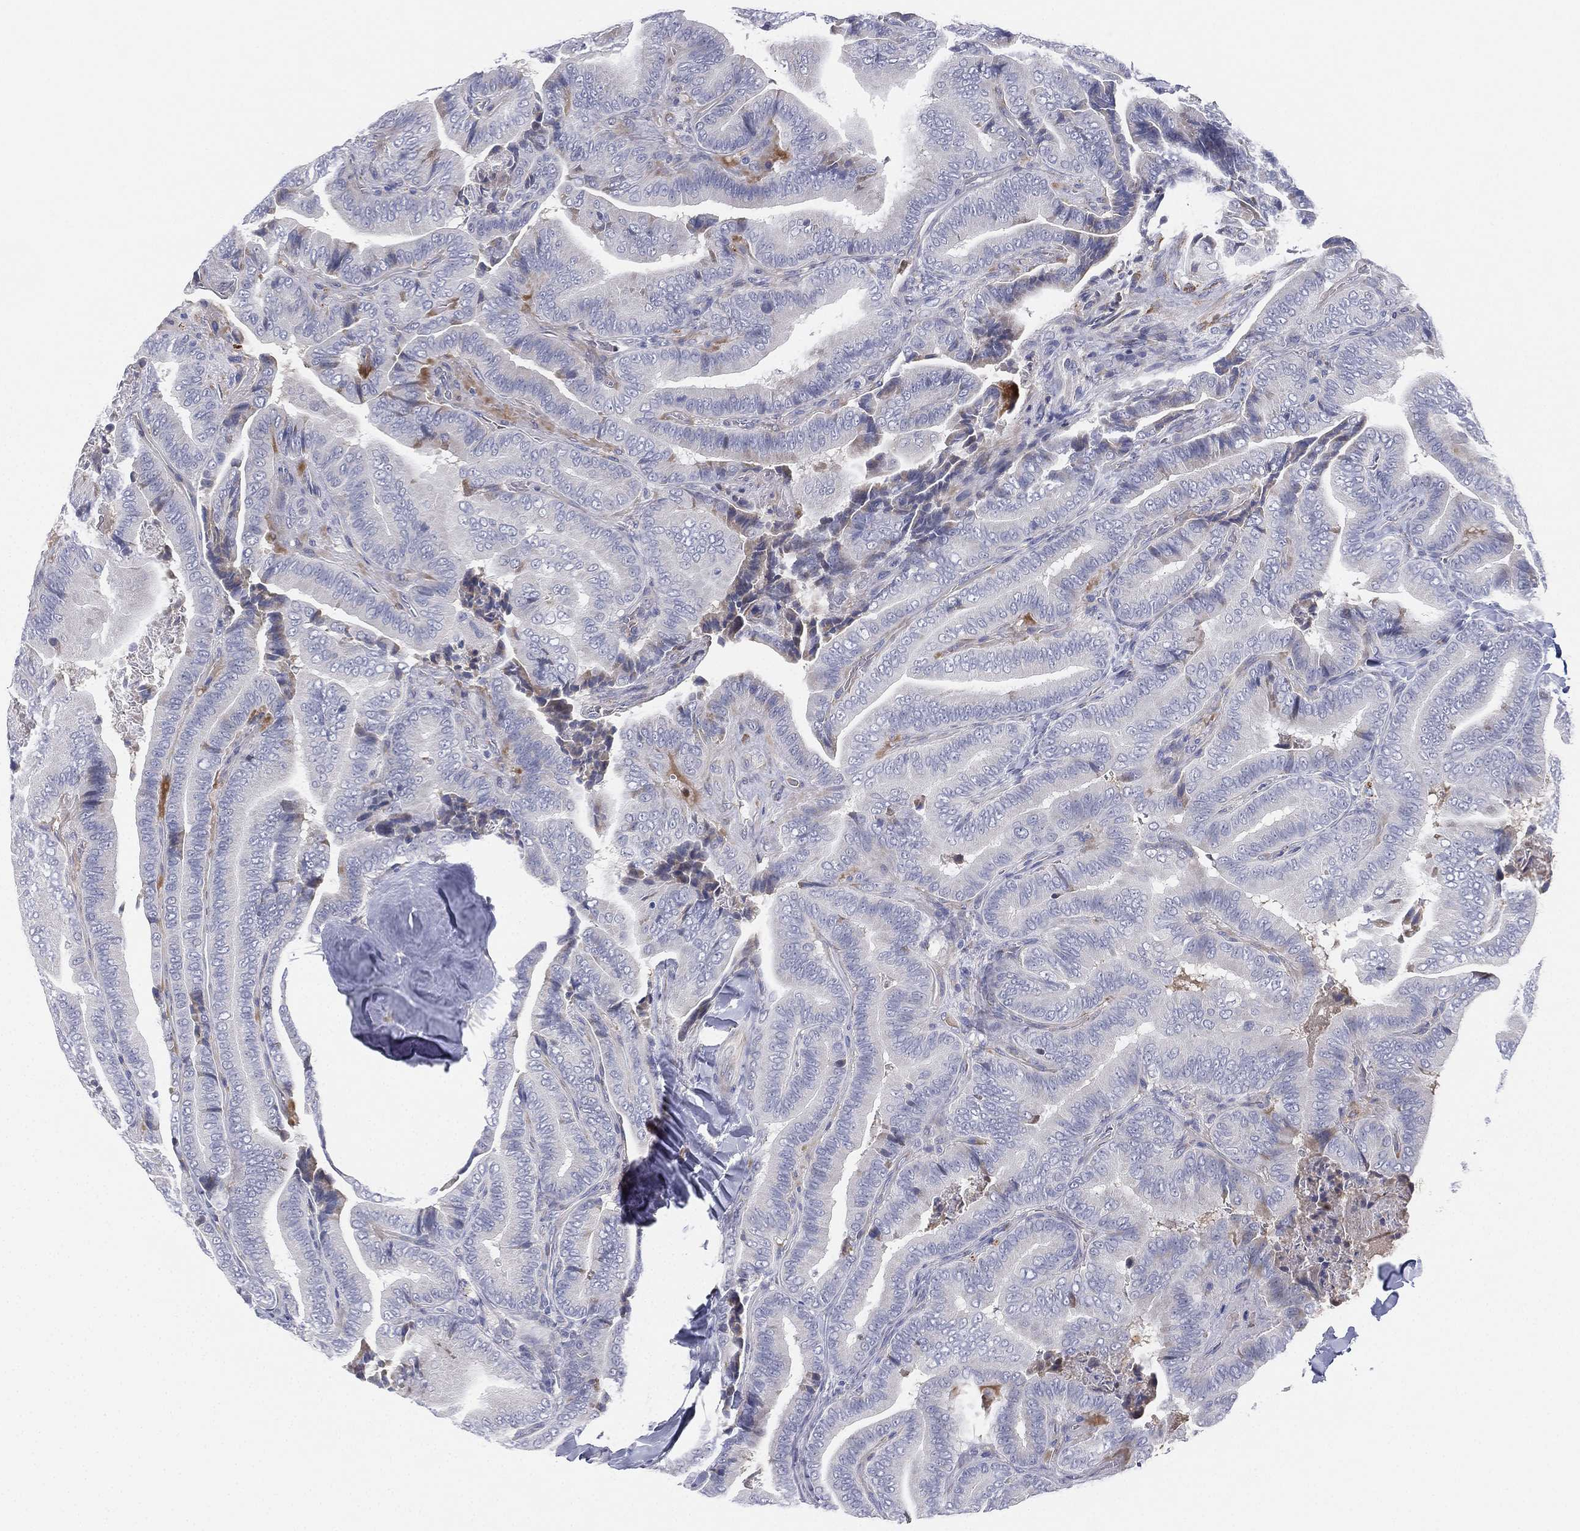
{"staining": {"intensity": "negative", "quantity": "none", "location": "none"}, "tissue": "thyroid cancer", "cell_type": "Tumor cells", "image_type": "cancer", "snomed": [{"axis": "morphology", "description": "Papillary adenocarcinoma, NOS"}, {"axis": "topography", "description": "Thyroid gland"}], "caption": "Histopathology image shows no significant protein staining in tumor cells of thyroid cancer.", "gene": "MLF1", "patient": {"sex": "male", "age": 61}}